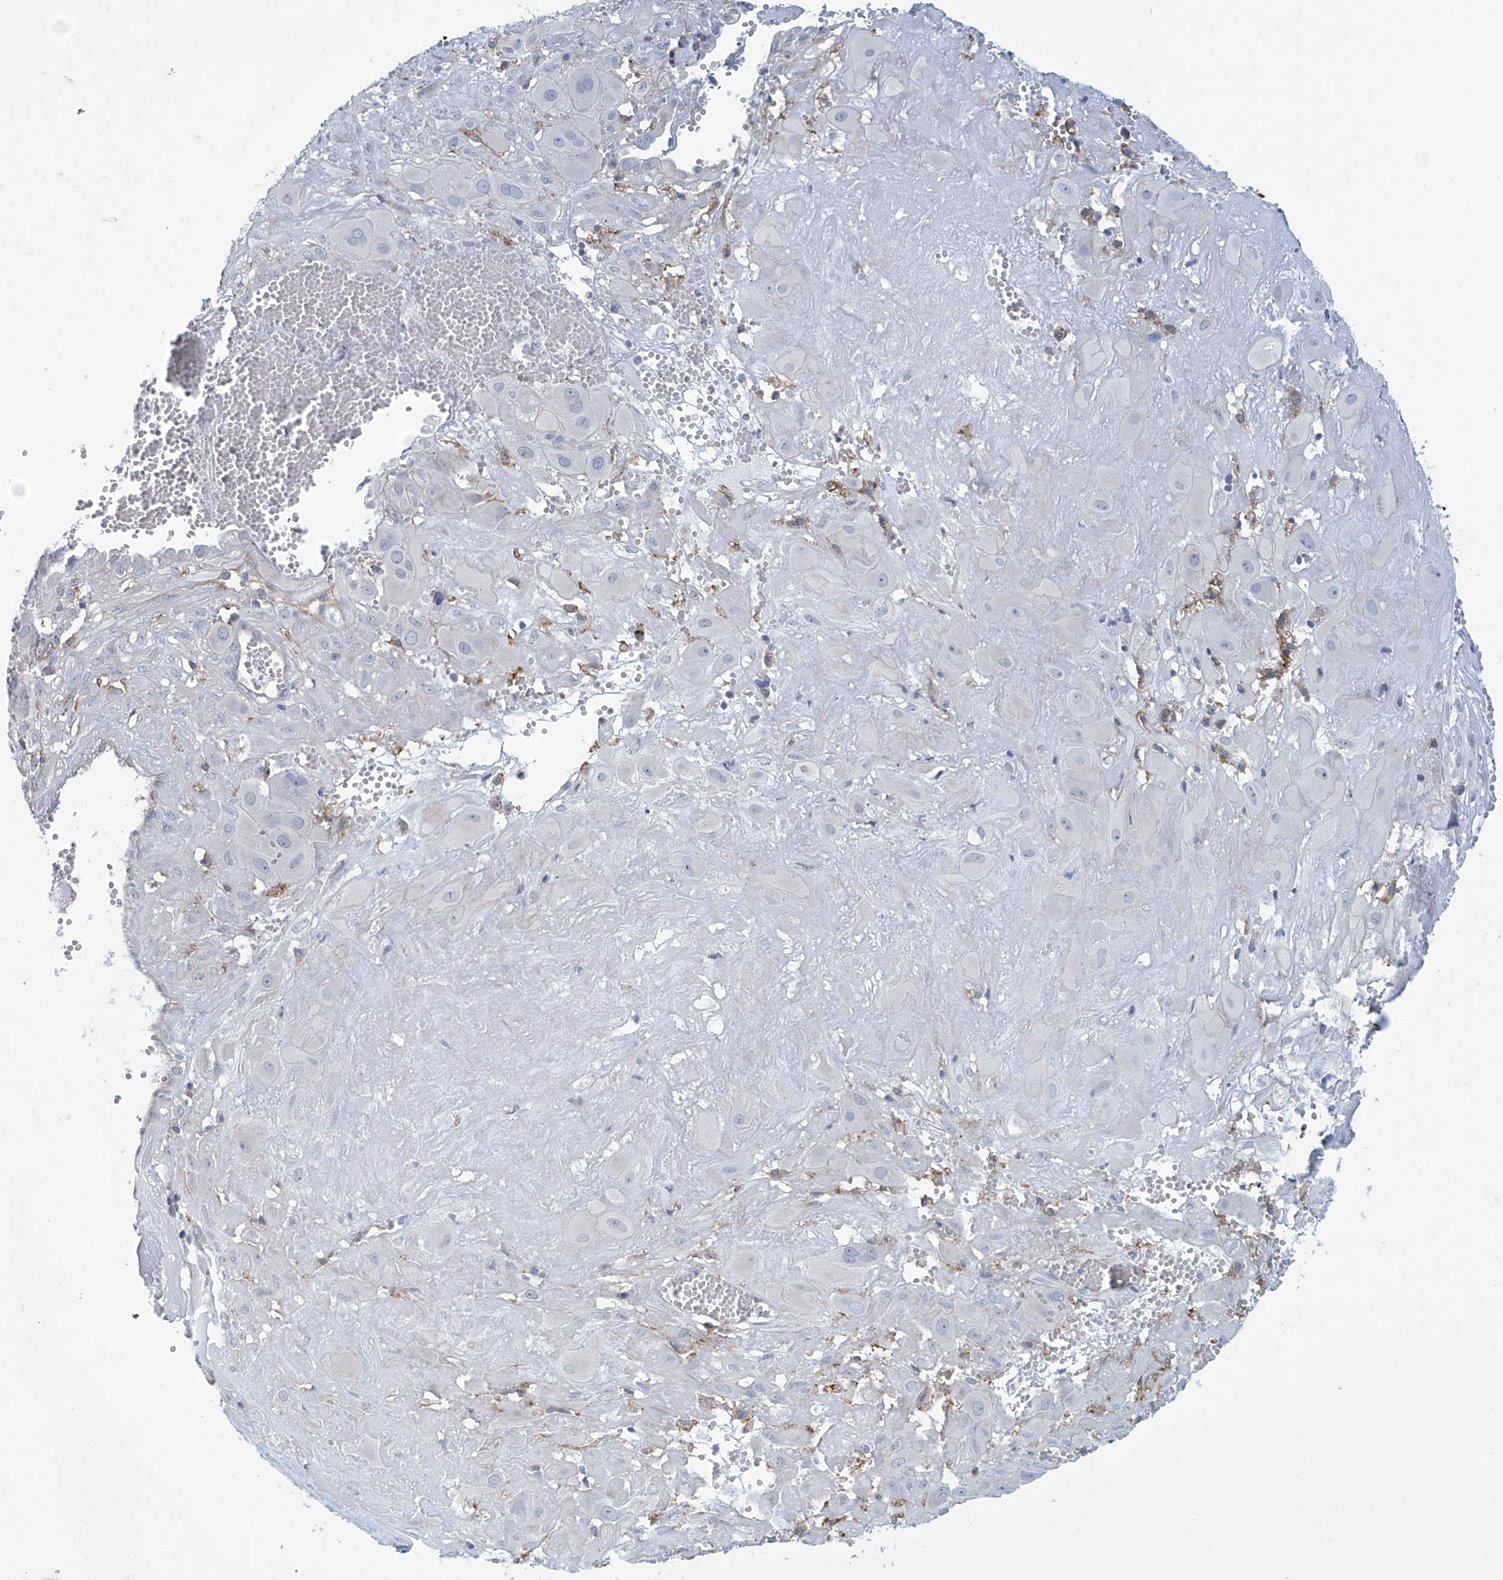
{"staining": {"intensity": "negative", "quantity": "none", "location": "none"}, "tissue": "cervical cancer", "cell_type": "Tumor cells", "image_type": "cancer", "snomed": [{"axis": "morphology", "description": "Squamous cell carcinoma, NOS"}, {"axis": "topography", "description": "Cervix"}], "caption": "The photomicrograph reveals no staining of tumor cells in cervical cancer (squamous cell carcinoma).", "gene": "ABHD13", "patient": {"sex": "female", "age": 34}}